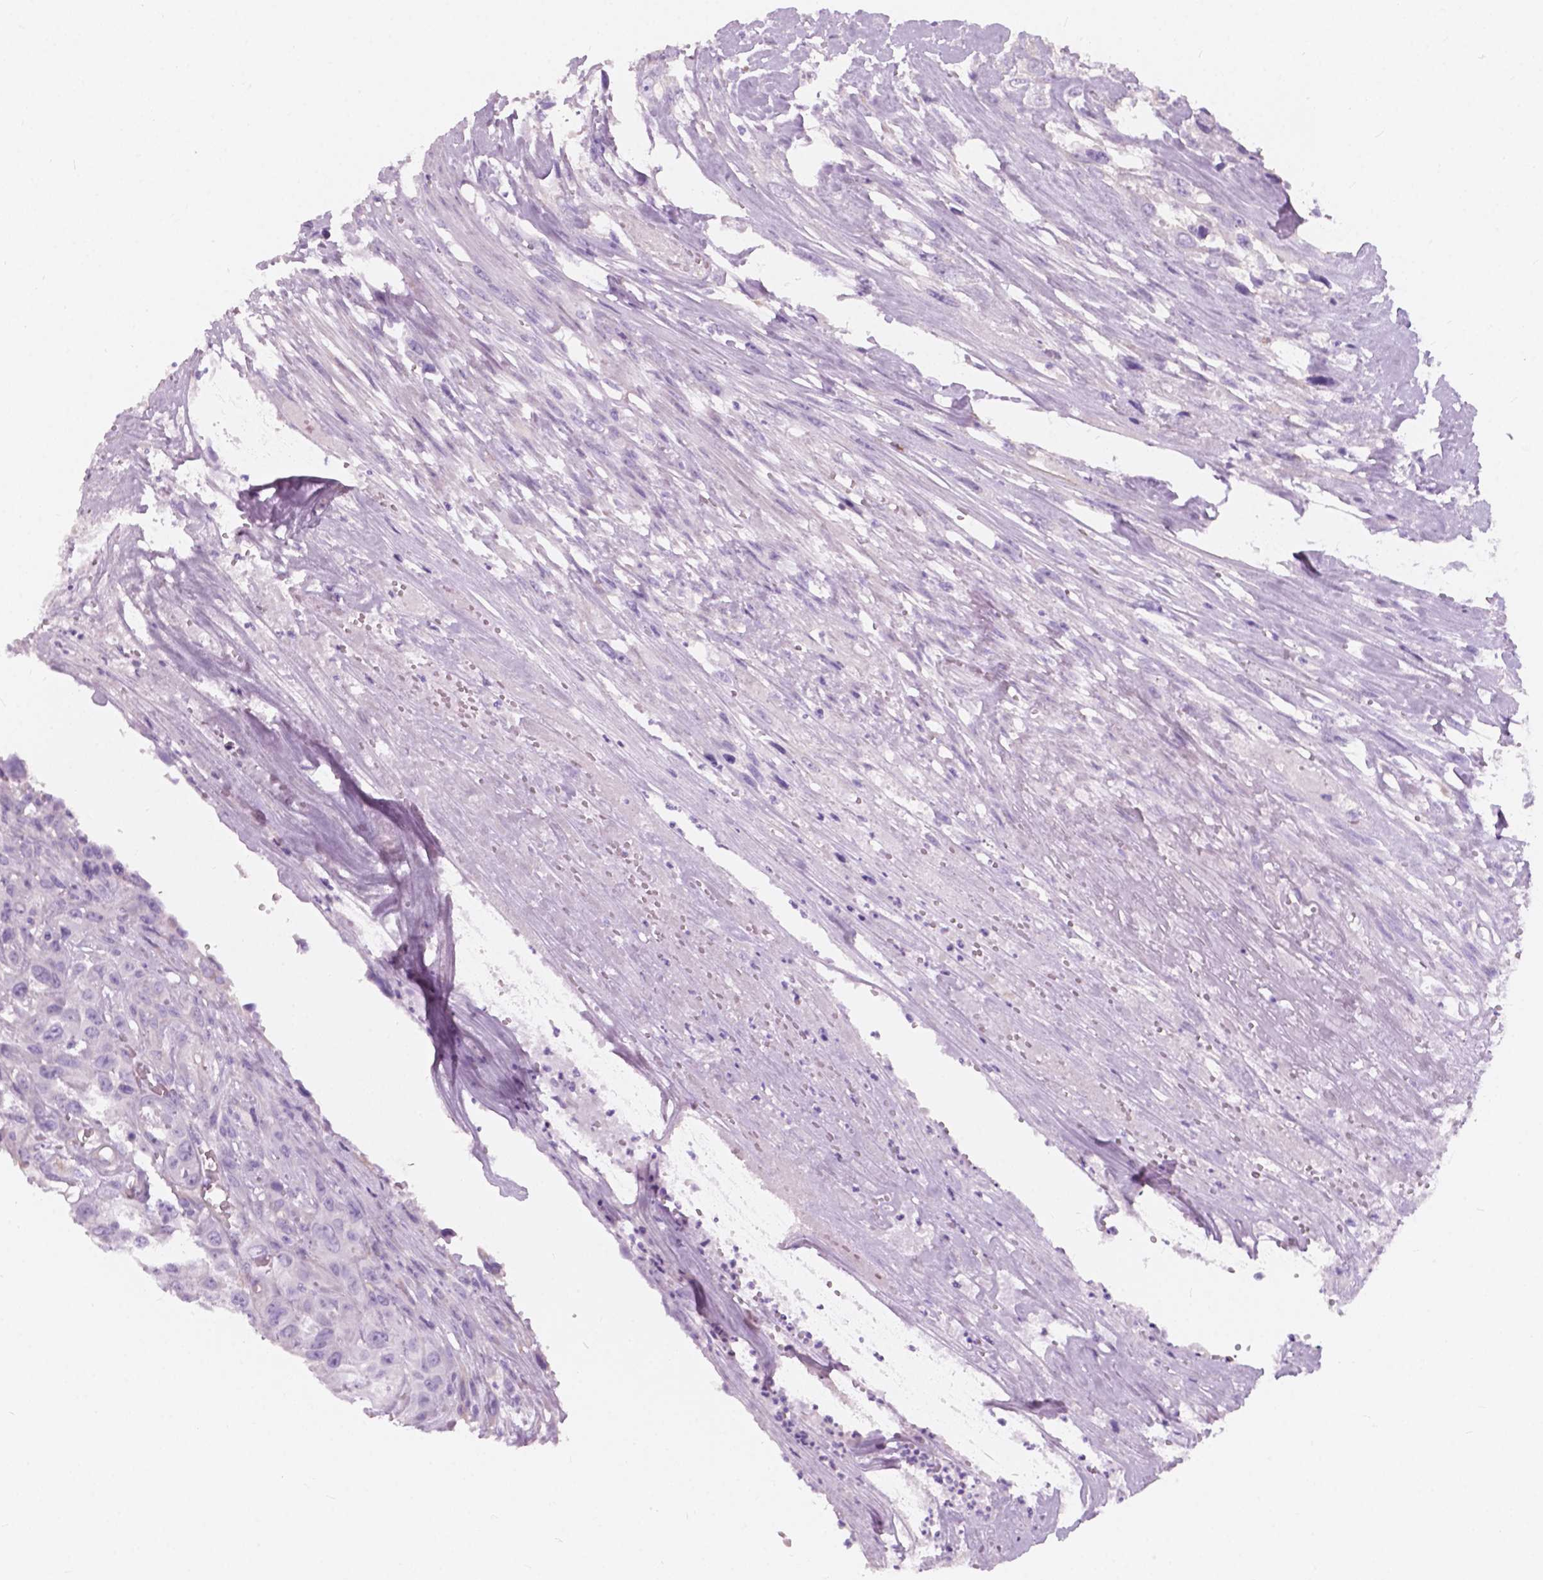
{"staining": {"intensity": "negative", "quantity": "none", "location": "none"}, "tissue": "urothelial cancer", "cell_type": "Tumor cells", "image_type": "cancer", "snomed": [{"axis": "morphology", "description": "Urothelial carcinoma, High grade"}, {"axis": "topography", "description": "Urinary bladder"}], "caption": "Protein analysis of urothelial cancer reveals no significant staining in tumor cells. (Brightfield microscopy of DAB immunohistochemistry at high magnification).", "gene": "FXYD2", "patient": {"sex": "male", "age": 67}}